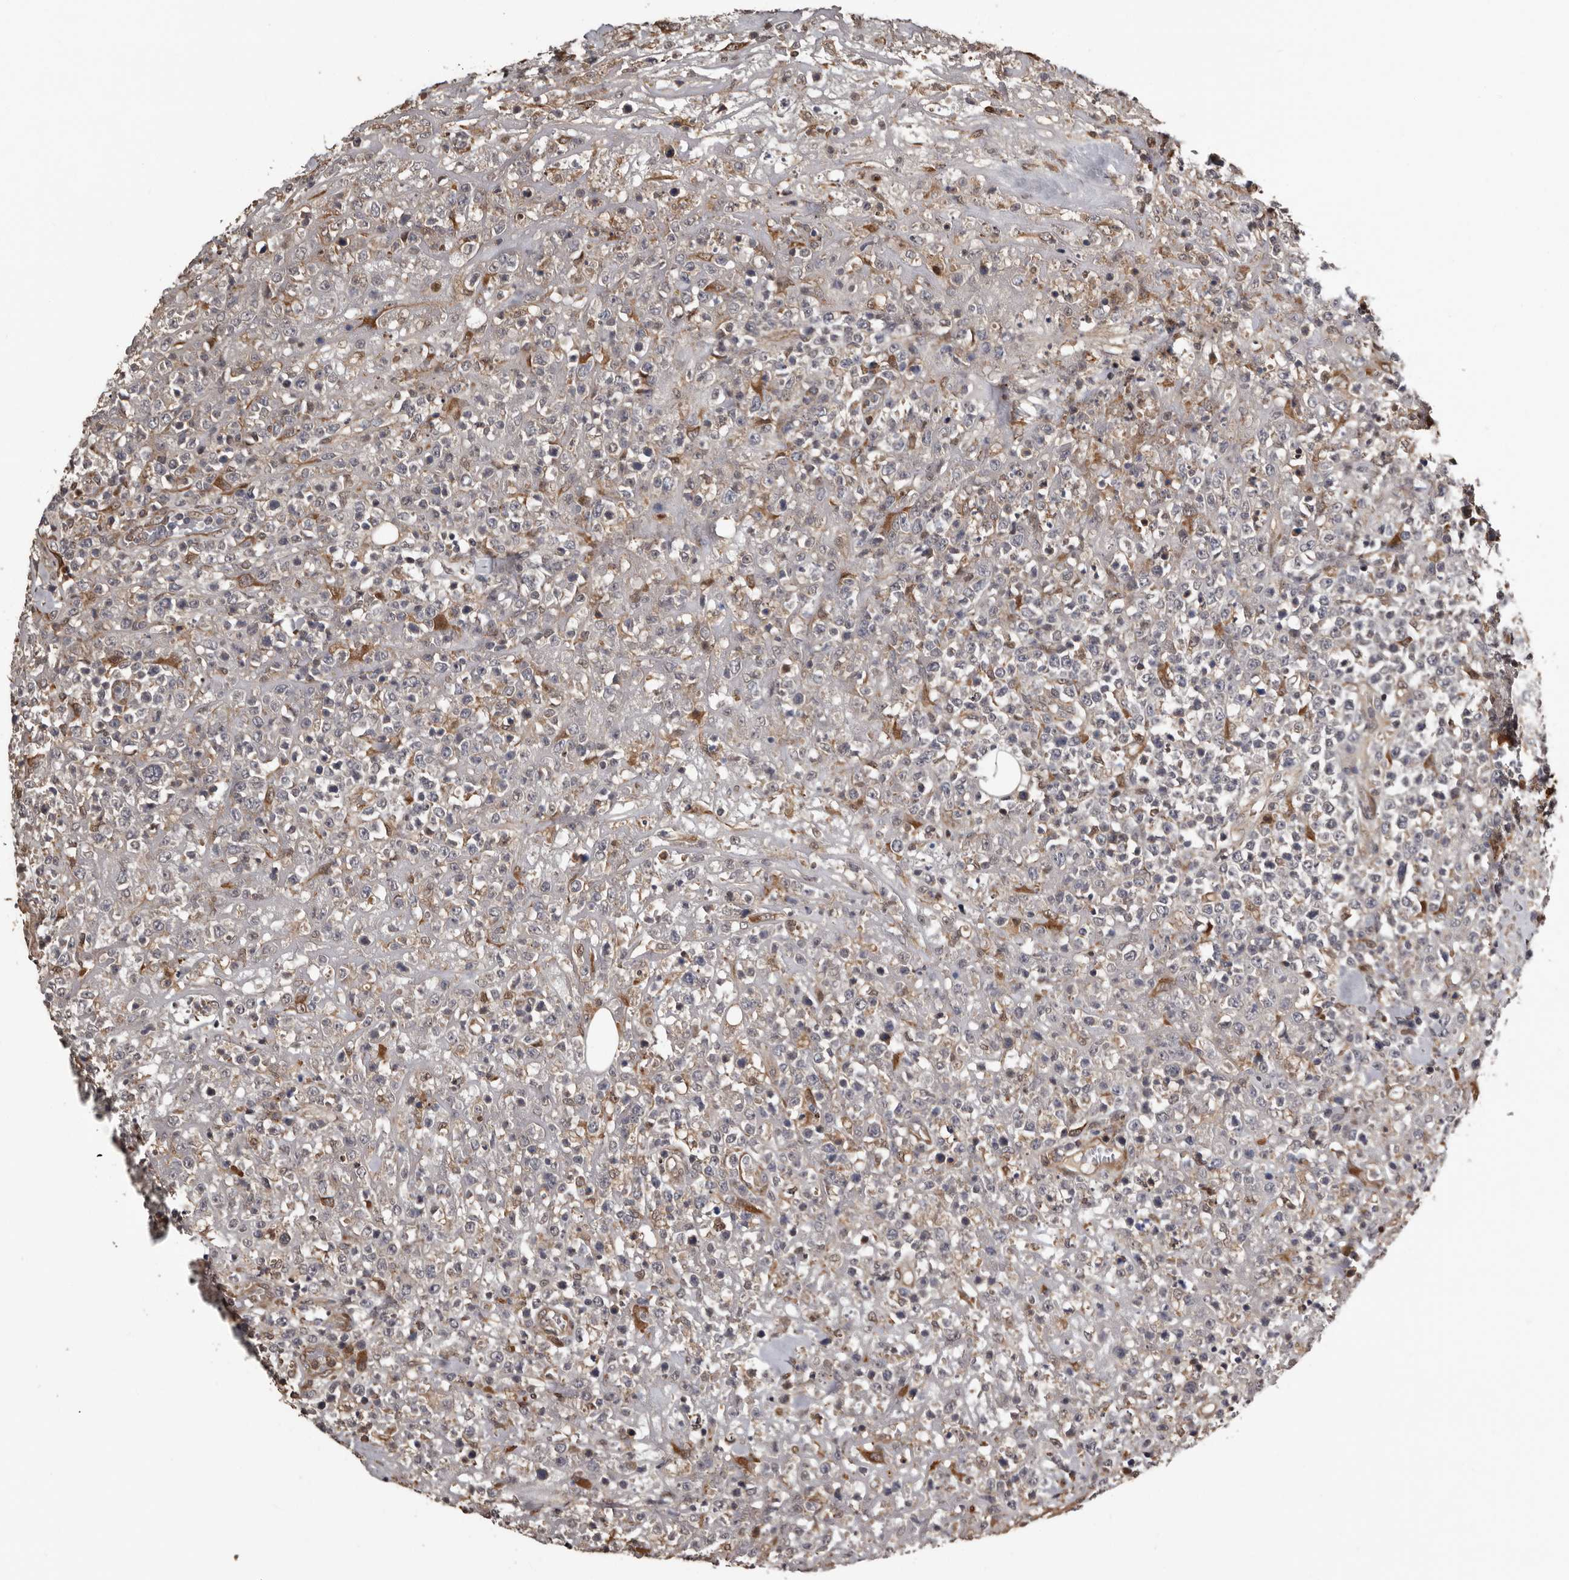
{"staining": {"intensity": "negative", "quantity": "none", "location": "none"}, "tissue": "lymphoma", "cell_type": "Tumor cells", "image_type": "cancer", "snomed": [{"axis": "morphology", "description": "Malignant lymphoma, non-Hodgkin's type, High grade"}, {"axis": "topography", "description": "Colon"}], "caption": "Image shows no protein expression in tumor cells of high-grade malignant lymphoma, non-Hodgkin's type tissue.", "gene": "SERTAD4", "patient": {"sex": "female", "age": 53}}